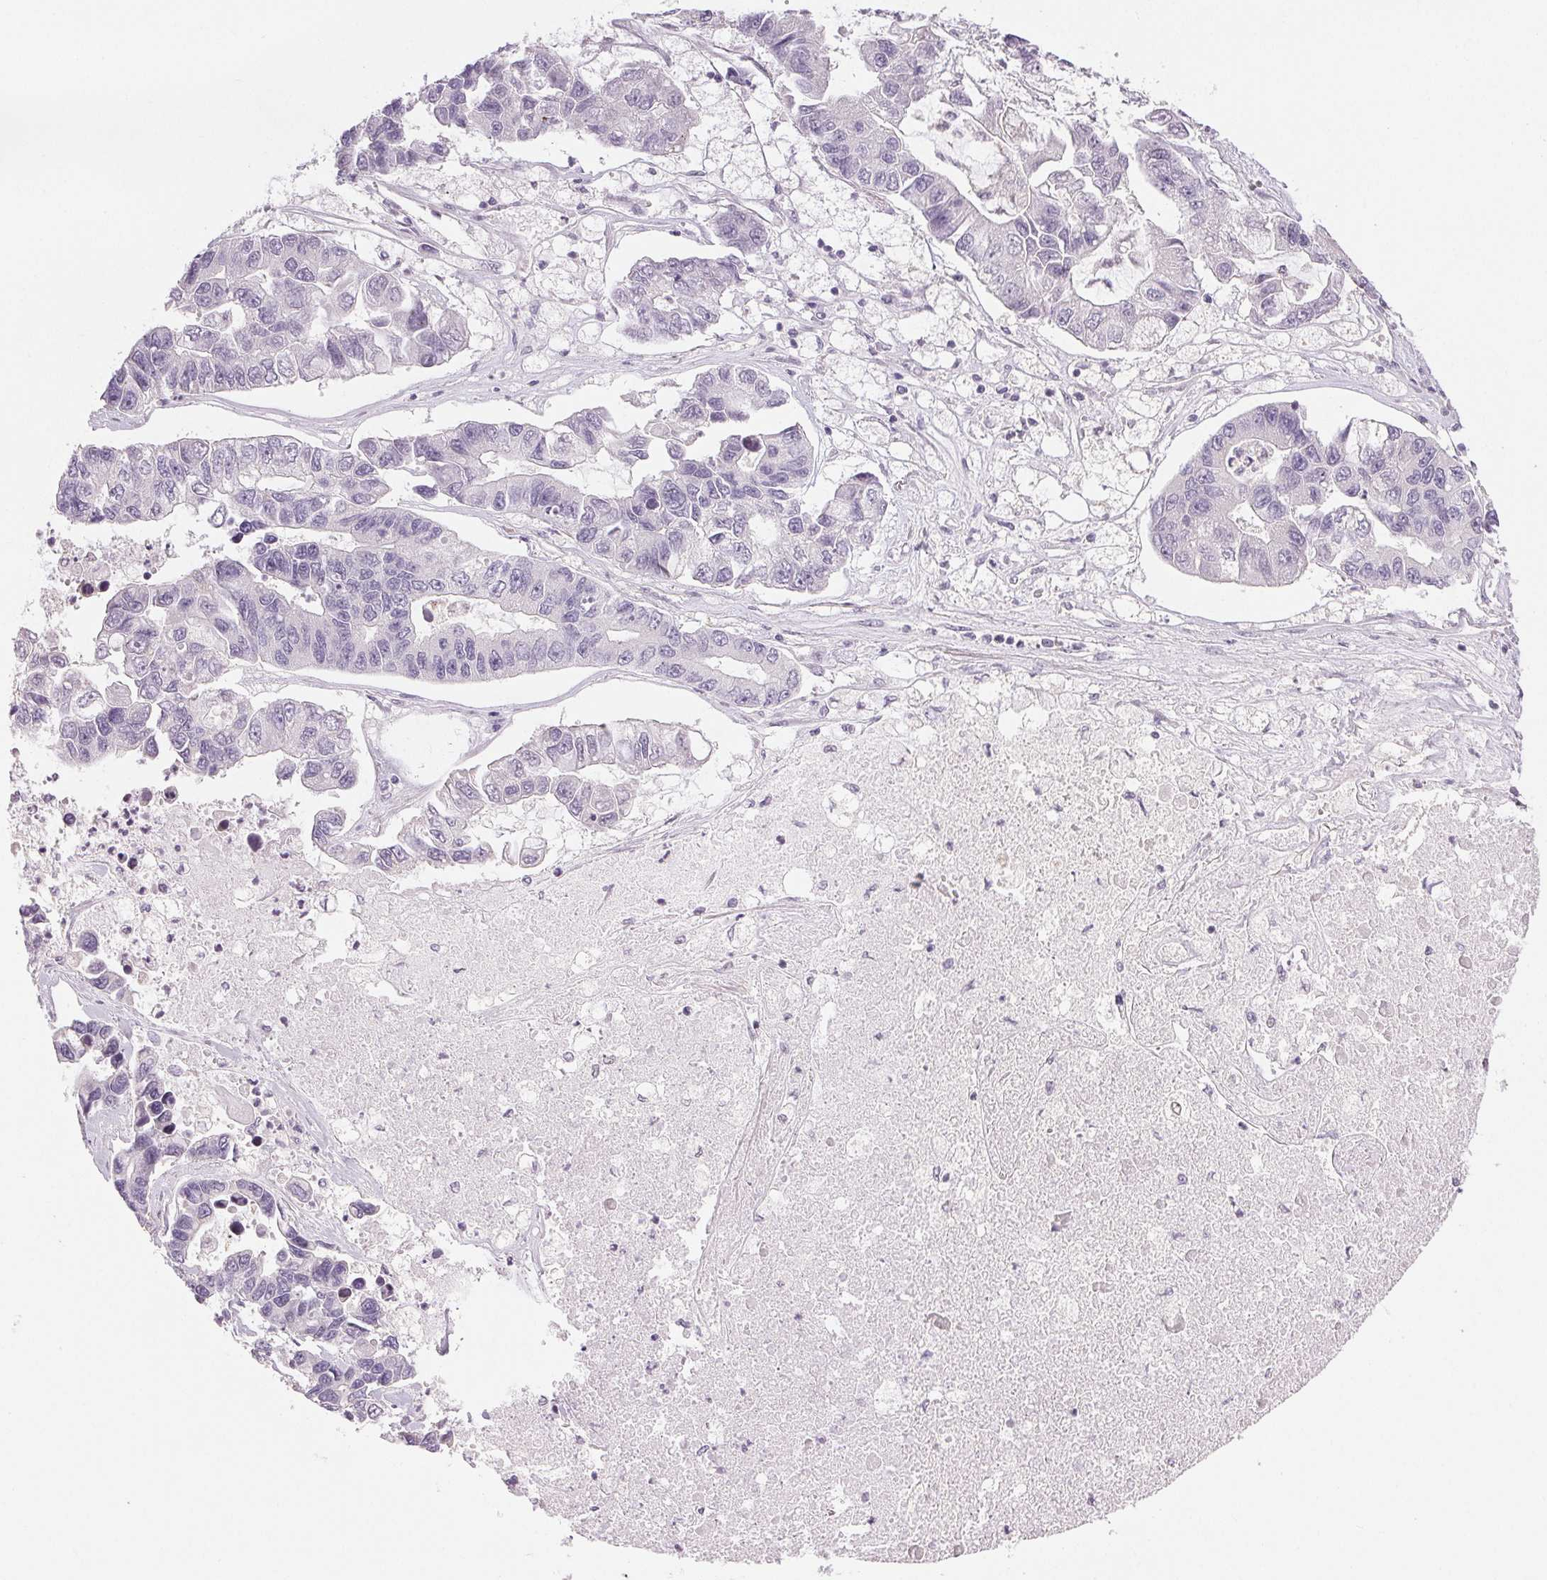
{"staining": {"intensity": "negative", "quantity": "none", "location": "none"}, "tissue": "lung cancer", "cell_type": "Tumor cells", "image_type": "cancer", "snomed": [{"axis": "morphology", "description": "Adenocarcinoma, NOS"}, {"axis": "topography", "description": "Bronchus"}, {"axis": "topography", "description": "Lung"}], "caption": "Immunohistochemistry (IHC) histopathology image of lung adenocarcinoma stained for a protein (brown), which demonstrates no expression in tumor cells.", "gene": "RPGRIP1", "patient": {"sex": "female", "age": 51}}